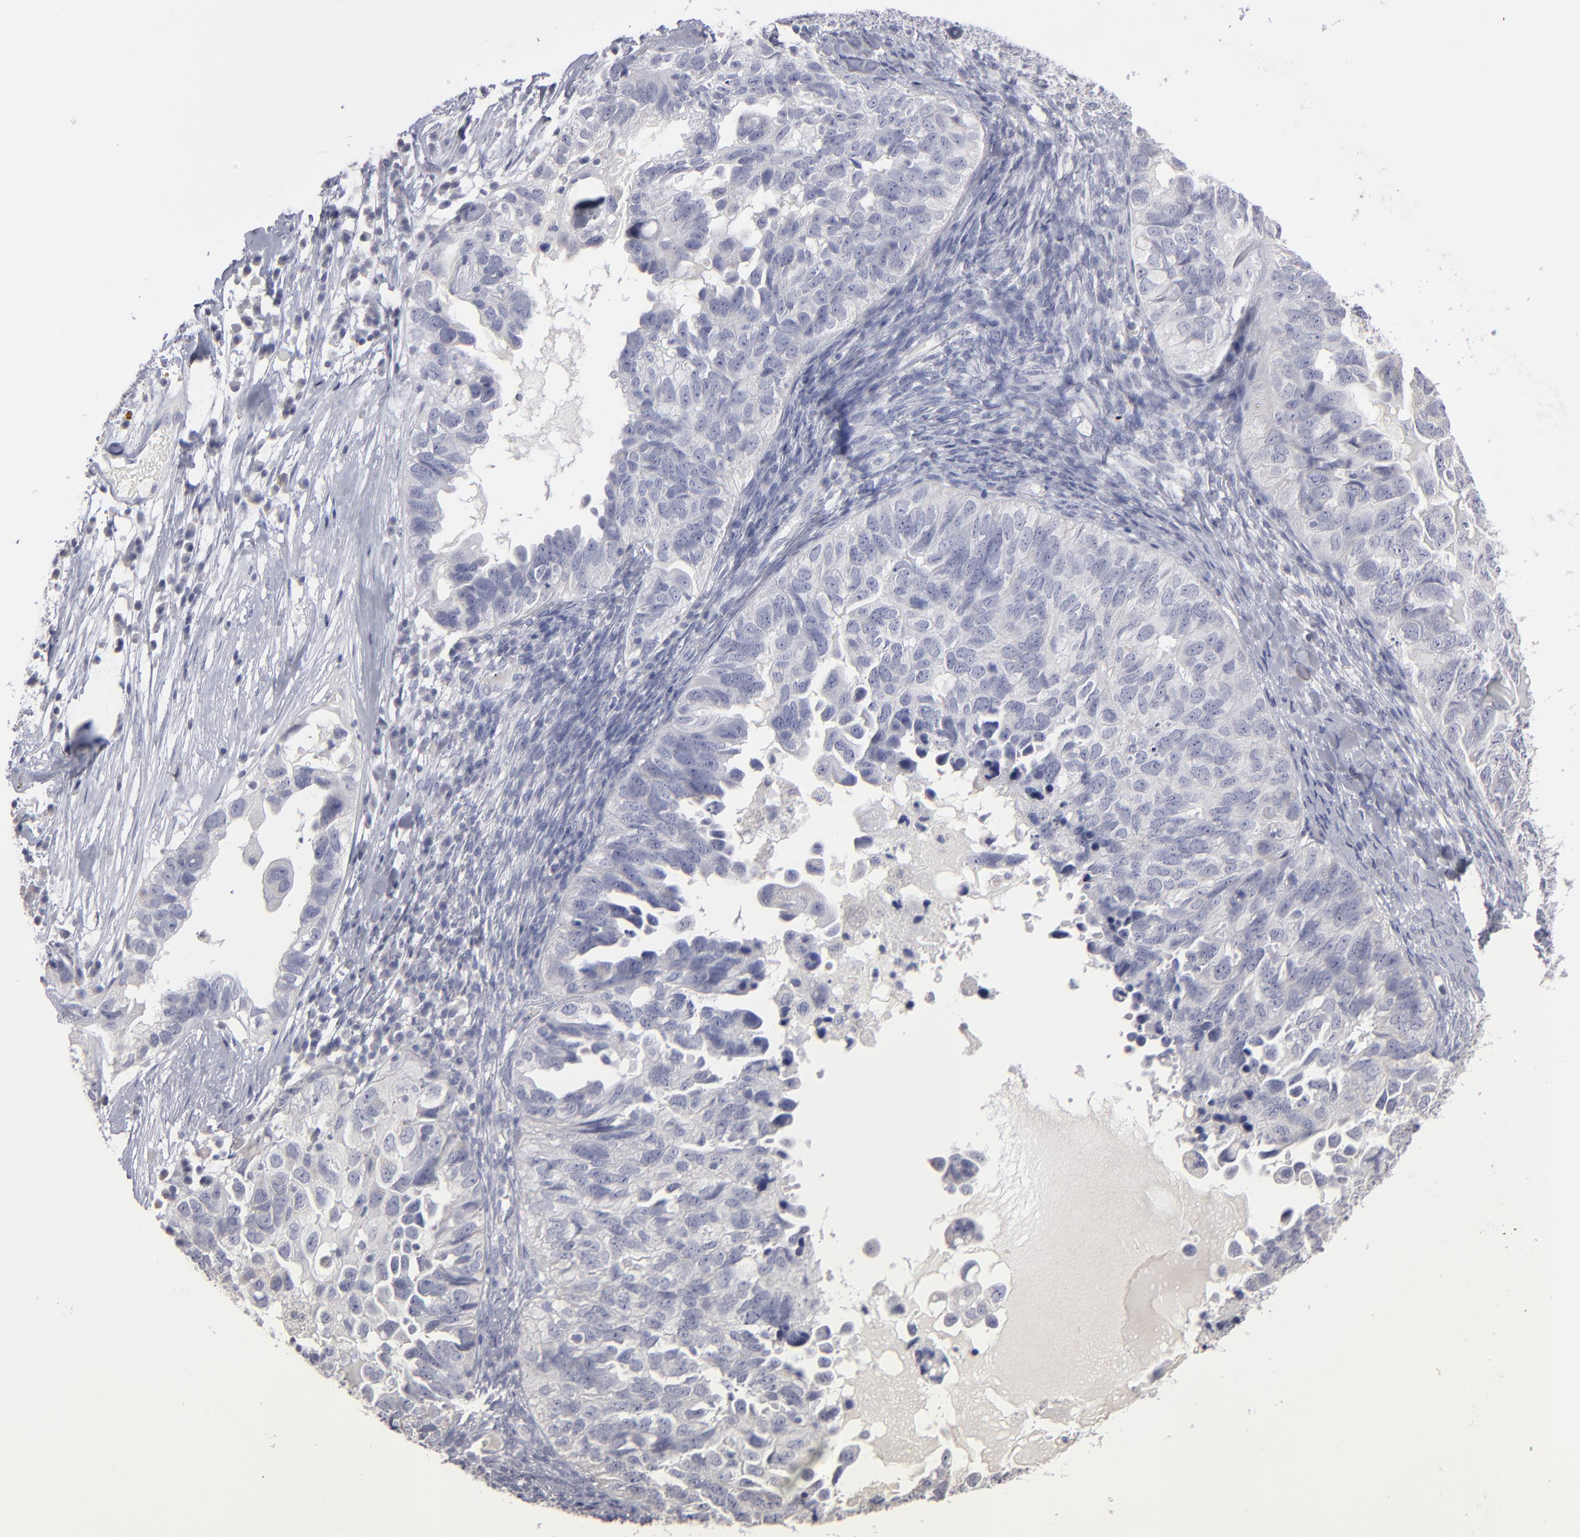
{"staining": {"intensity": "negative", "quantity": "none", "location": "none"}, "tissue": "ovarian cancer", "cell_type": "Tumor cells", "image_type": "cancer", "snomed": [{"axis": "morphology", "description": "Cystadenocarcinoma, serous, NOS"}, {"axis": "topography", "description": "Ovary"}], "caption": "High magnification brightfield microscopy of ovarian cancer stained with DAB (3,3'-diaminobenzidine) (brown) and counterstained with hematoxylin (blue): tumor cells show no significant staining.", "gene": "RPH3A", "patient": {"sex": "female", "age": 82}}